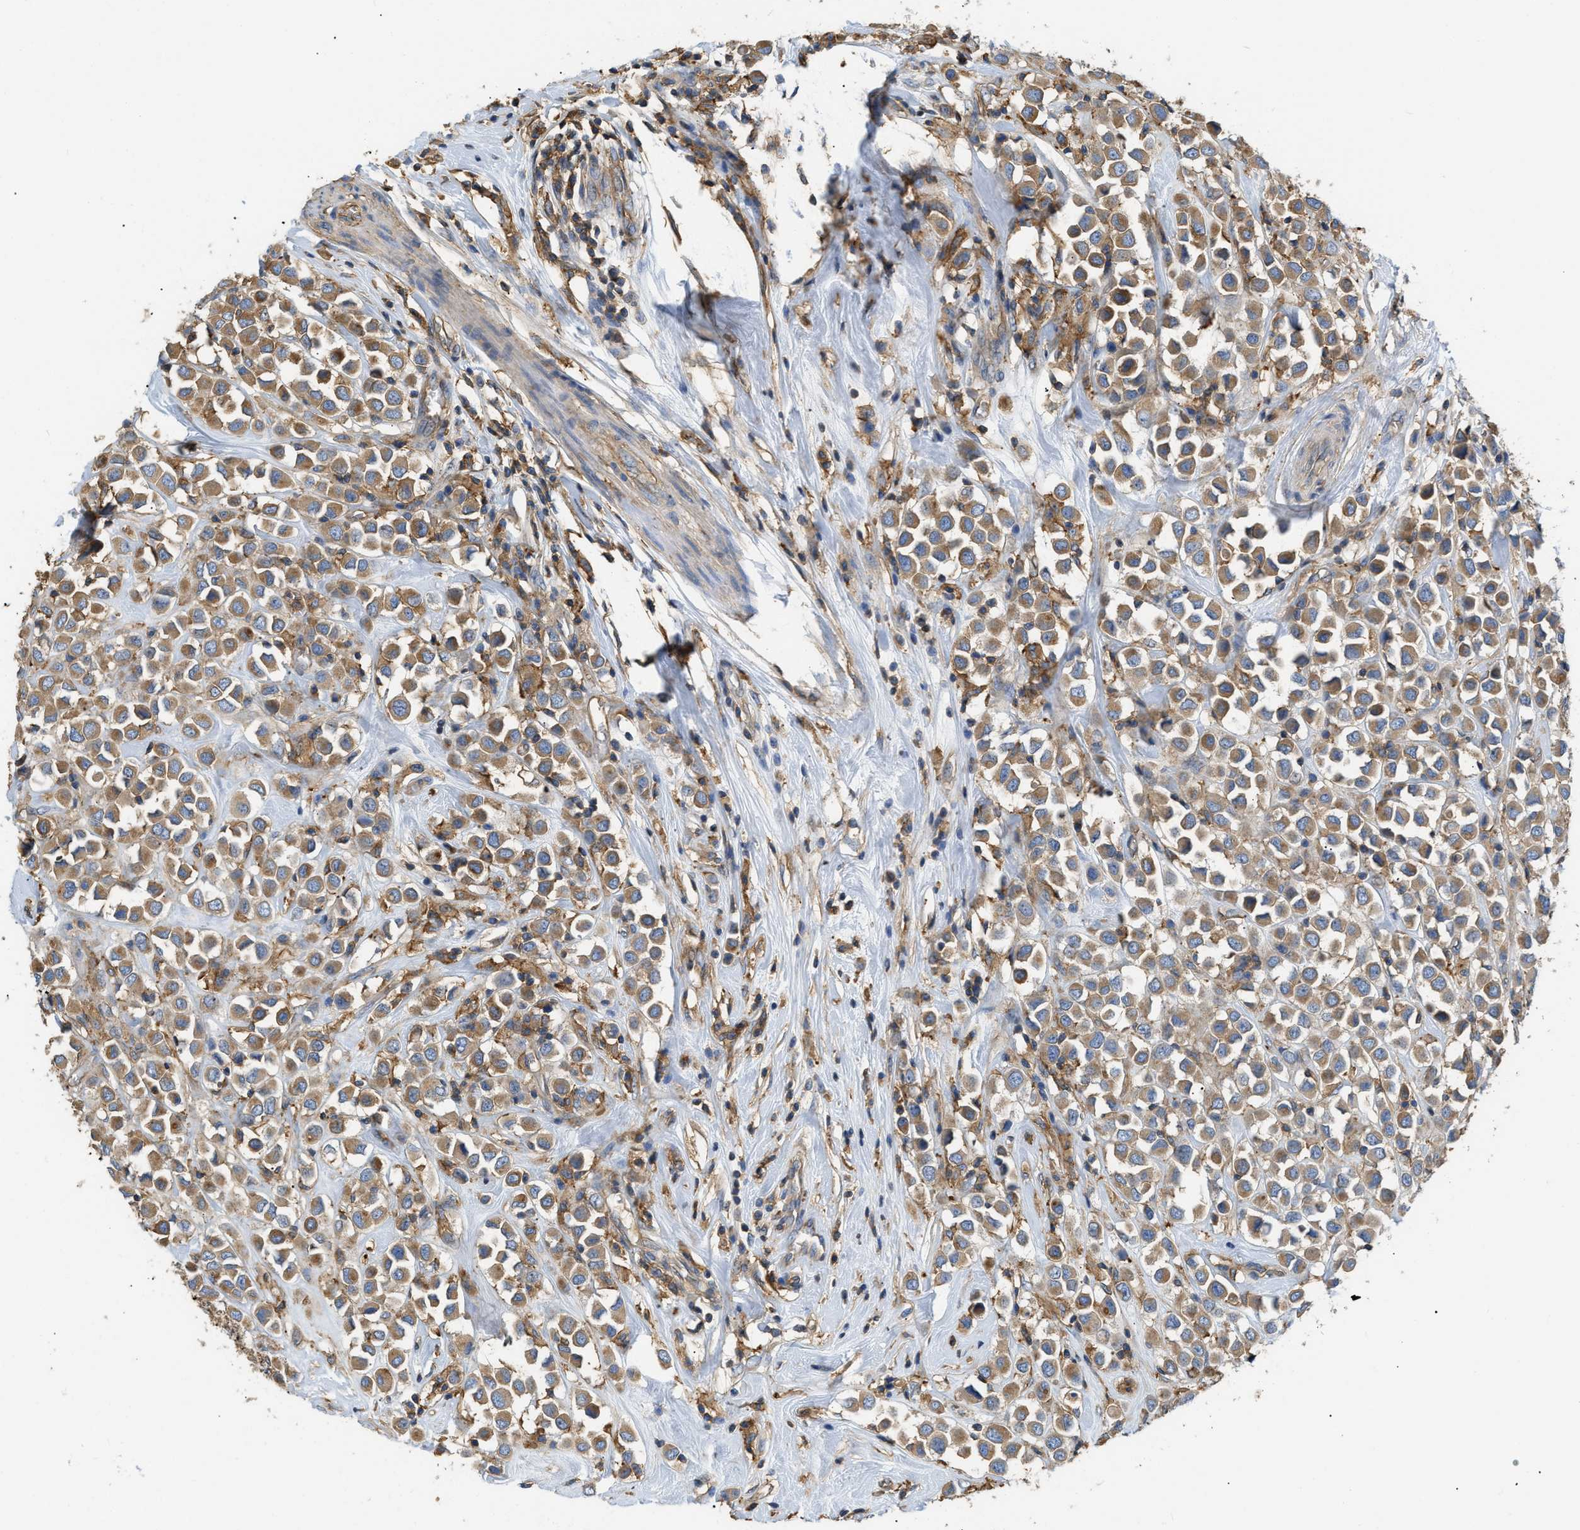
{"staining": {"intensity": "moderate", "quantity": ">75%", "location": "cytoplasmic/membranous"}, "tissue": "breast cancer", "cell_type": "Tumor cells", "image_type": "cancer", "snomed": [{"axis": "morphology", "description": "Duct carcinoma"}, {"axis": "topography", "description": "Breast"}], "caption": "The micrograph reveals a brown stain indicating the presence of a protein in the cytoplasmic/membranous of tumor cells in intraductal carcinoma (breast). (Stains: DAB (3,3'-diaminobenzidine) in brown, nuclei in blue, Microscopy: brightfield microscopy at high magnification).", "gene": "GNB4", "patient": {"sex": "female", "age": 61}}